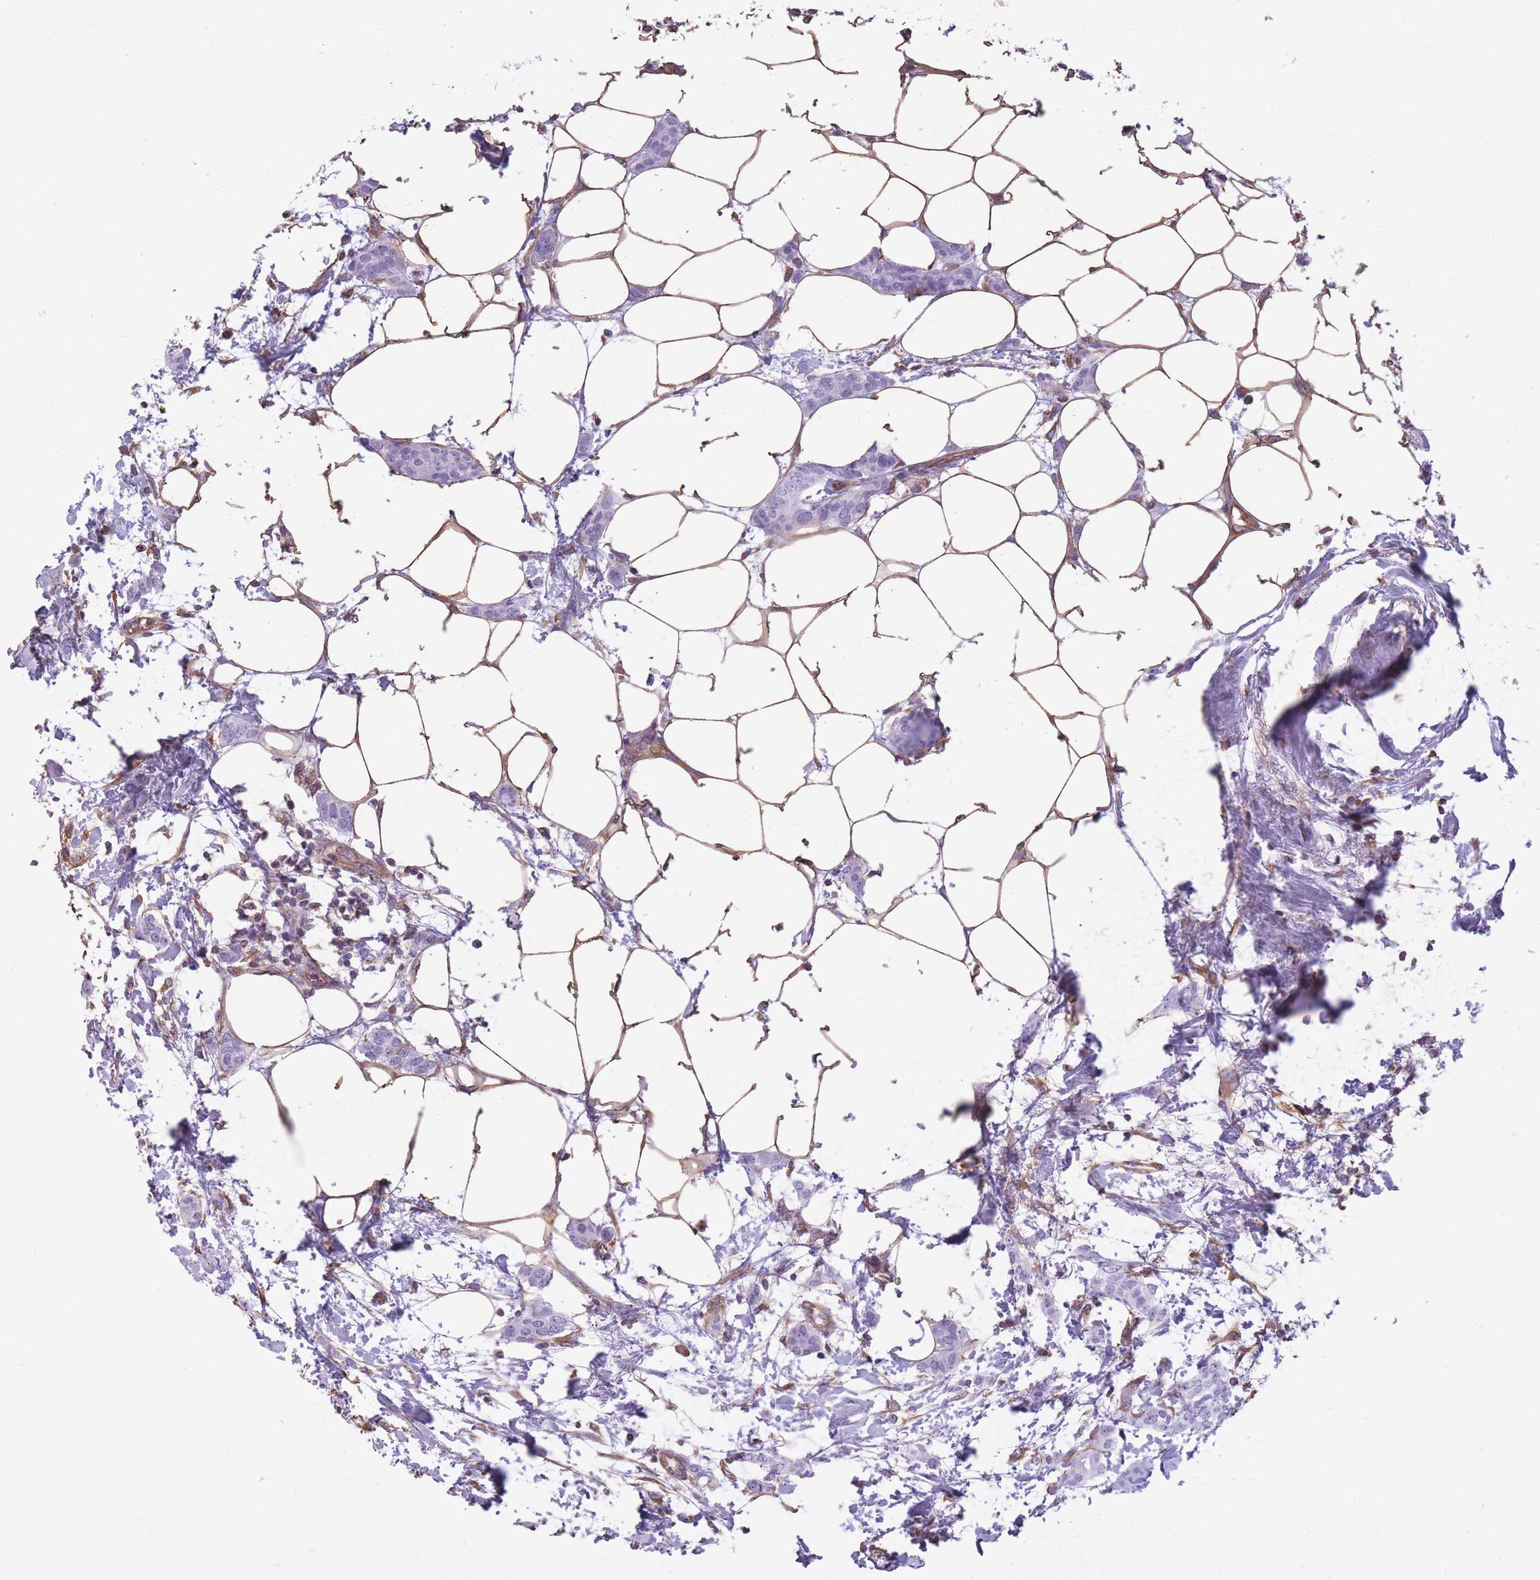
{"staining": {"intensity": "negative", "quantity": "none", "location": "none"}, "tissue": "breast cancer", "cell_type": "Tumor cells", "image_type": "cancer", "snomed": [{"axis": "morphology", "description": "Duct carcinoma"}, {"axis": "topography", "description": "Breast"}], "caption": "The image displays no staining of tumor cells in breast cancer (invasive ductal carcinoma).", "gene": "ADD1", "patient": {"sex": "female", "age": 72}}